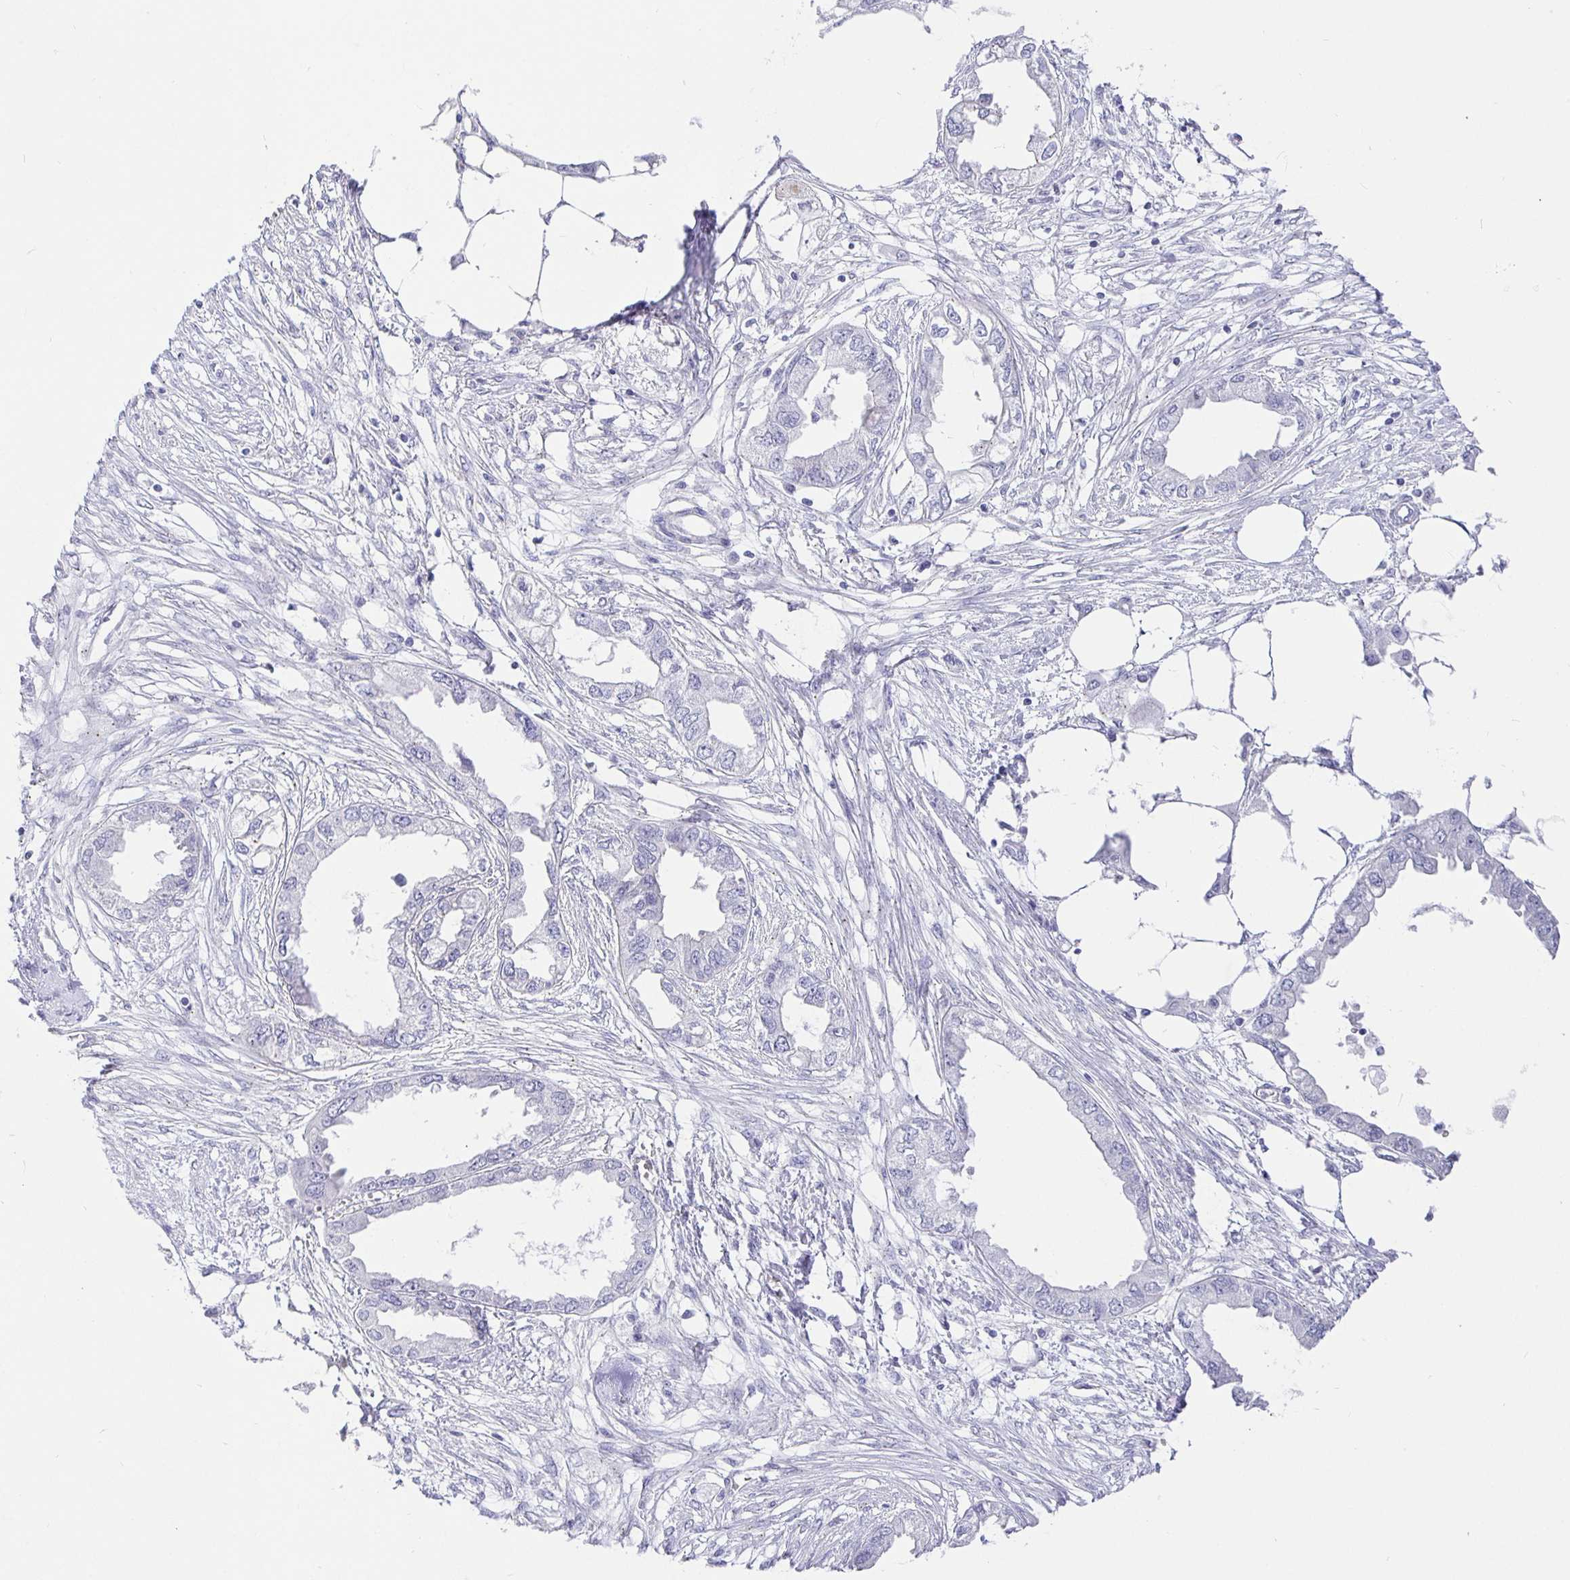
{"staining": {"intensity": "negative", "quantity": "none", "location": "none"}, "tissue": "endometrial cancer", "cell_type": "Tumor cells", "image_type": "cancer", "snomed": [{"axis": "morphology", "description": "Adenocarcinoma, NOS"}, {"axis": "morphology", "description": "Adenocarcinoma, metastatic, NOS"}, {"axis": "topography", "description": "Adipose tissue"}, {"axis": "topography", "description": "Endometrium"}], "caption": "Endometrial adenocarcinoma was stained to show a protein in brown. There is no significant positivity in tumor cells.", "gene": "EZHIP", "patient": {"sex": "female", "age": 67}}